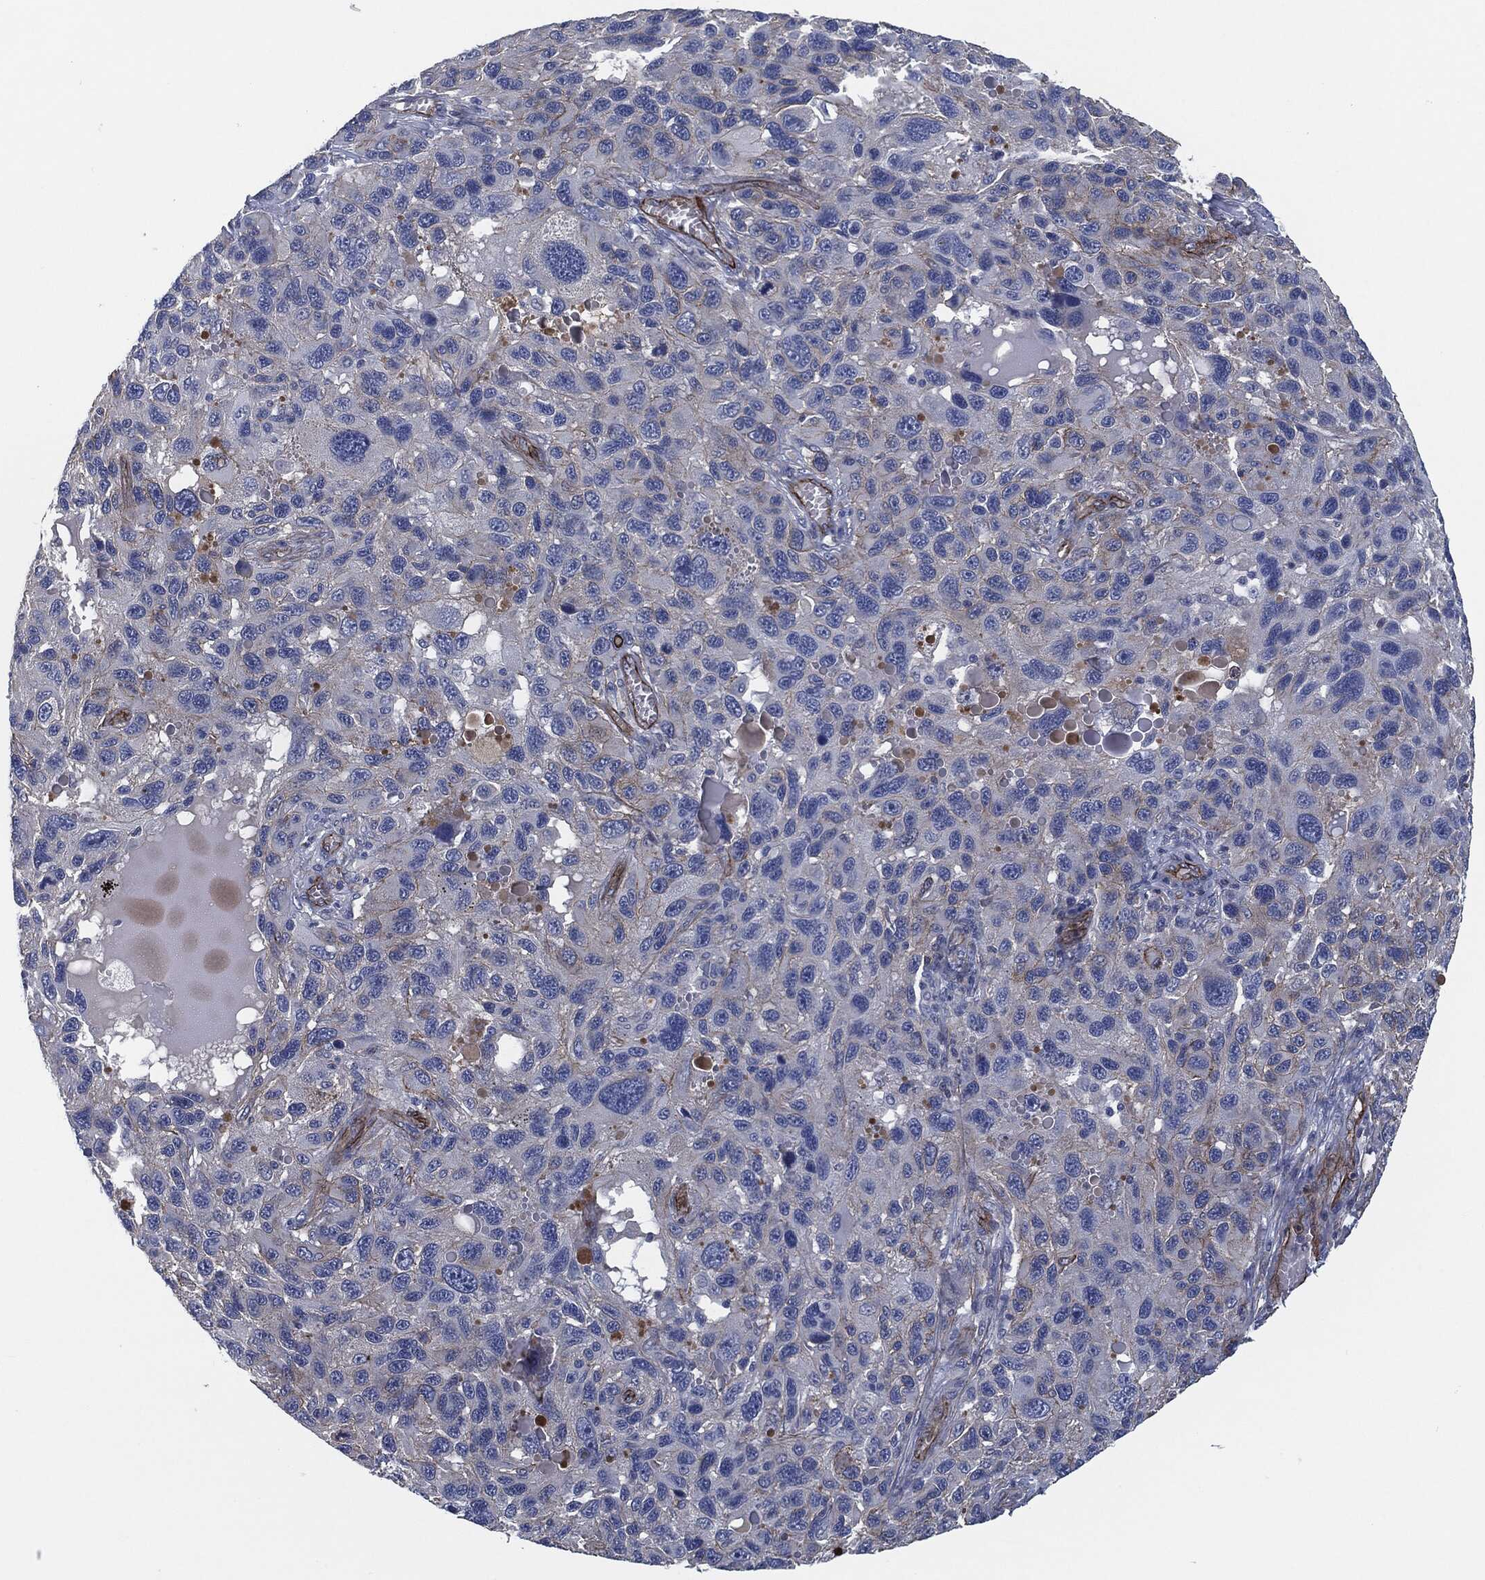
{"staining": {"intensity": "negative", "quantity": "none", "location": "none"}, "tissue": "melanoma", "cell_type": "Tumor cells", "image_type": "cancer", "snomed": [{"axis": "morphology", "description": "Malignant melanoma, NOS"}, {"axis": "topography", "description": "Skin"}], "caption": "An immunohistochemistry photomicrograph of malignant melanoma is shown. There is no staining in tumor cells of malignant melanoma.", "gene": "SVIL", "patient": {"sex": "male", "age": 53}}